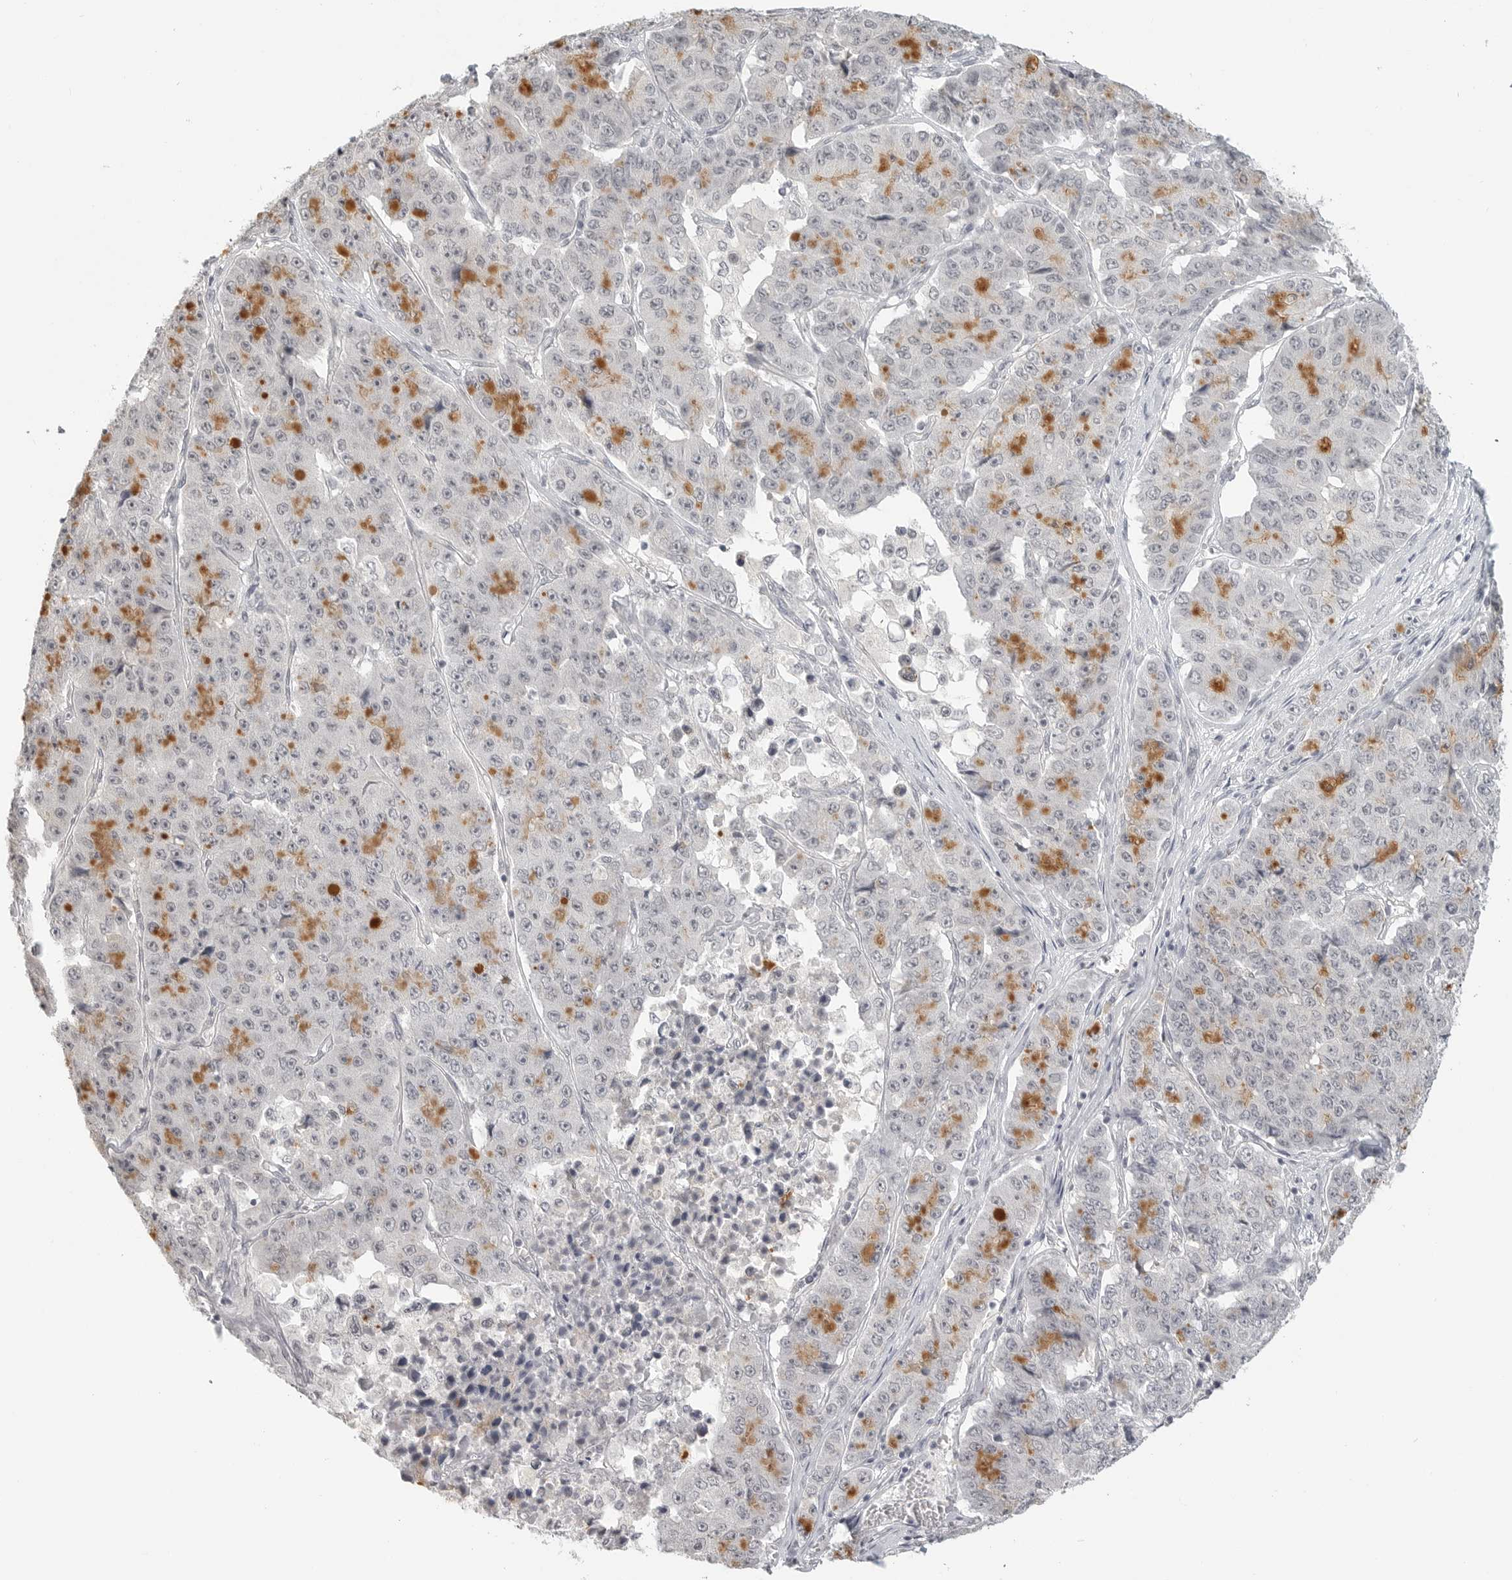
{"staining": {"intensity": "negative", "quantity": "none", "location": "none"}, "tissue": "pancreatic cancer", "cell_type": "Tumor cells", "image_type": "cancer", "snomed": [{"axis": "morphology", "description": "Adenocarcinoma, NOS"}, {"axis": "topography", "description": "Pancreas"}], "caption": "This is a micrograph of IHC staining of adenocarcinoma (pancreatic), which shows no staining in tumor cells.", "gene": "KLK11", "patient": {"sex": "male", "age": 50}}